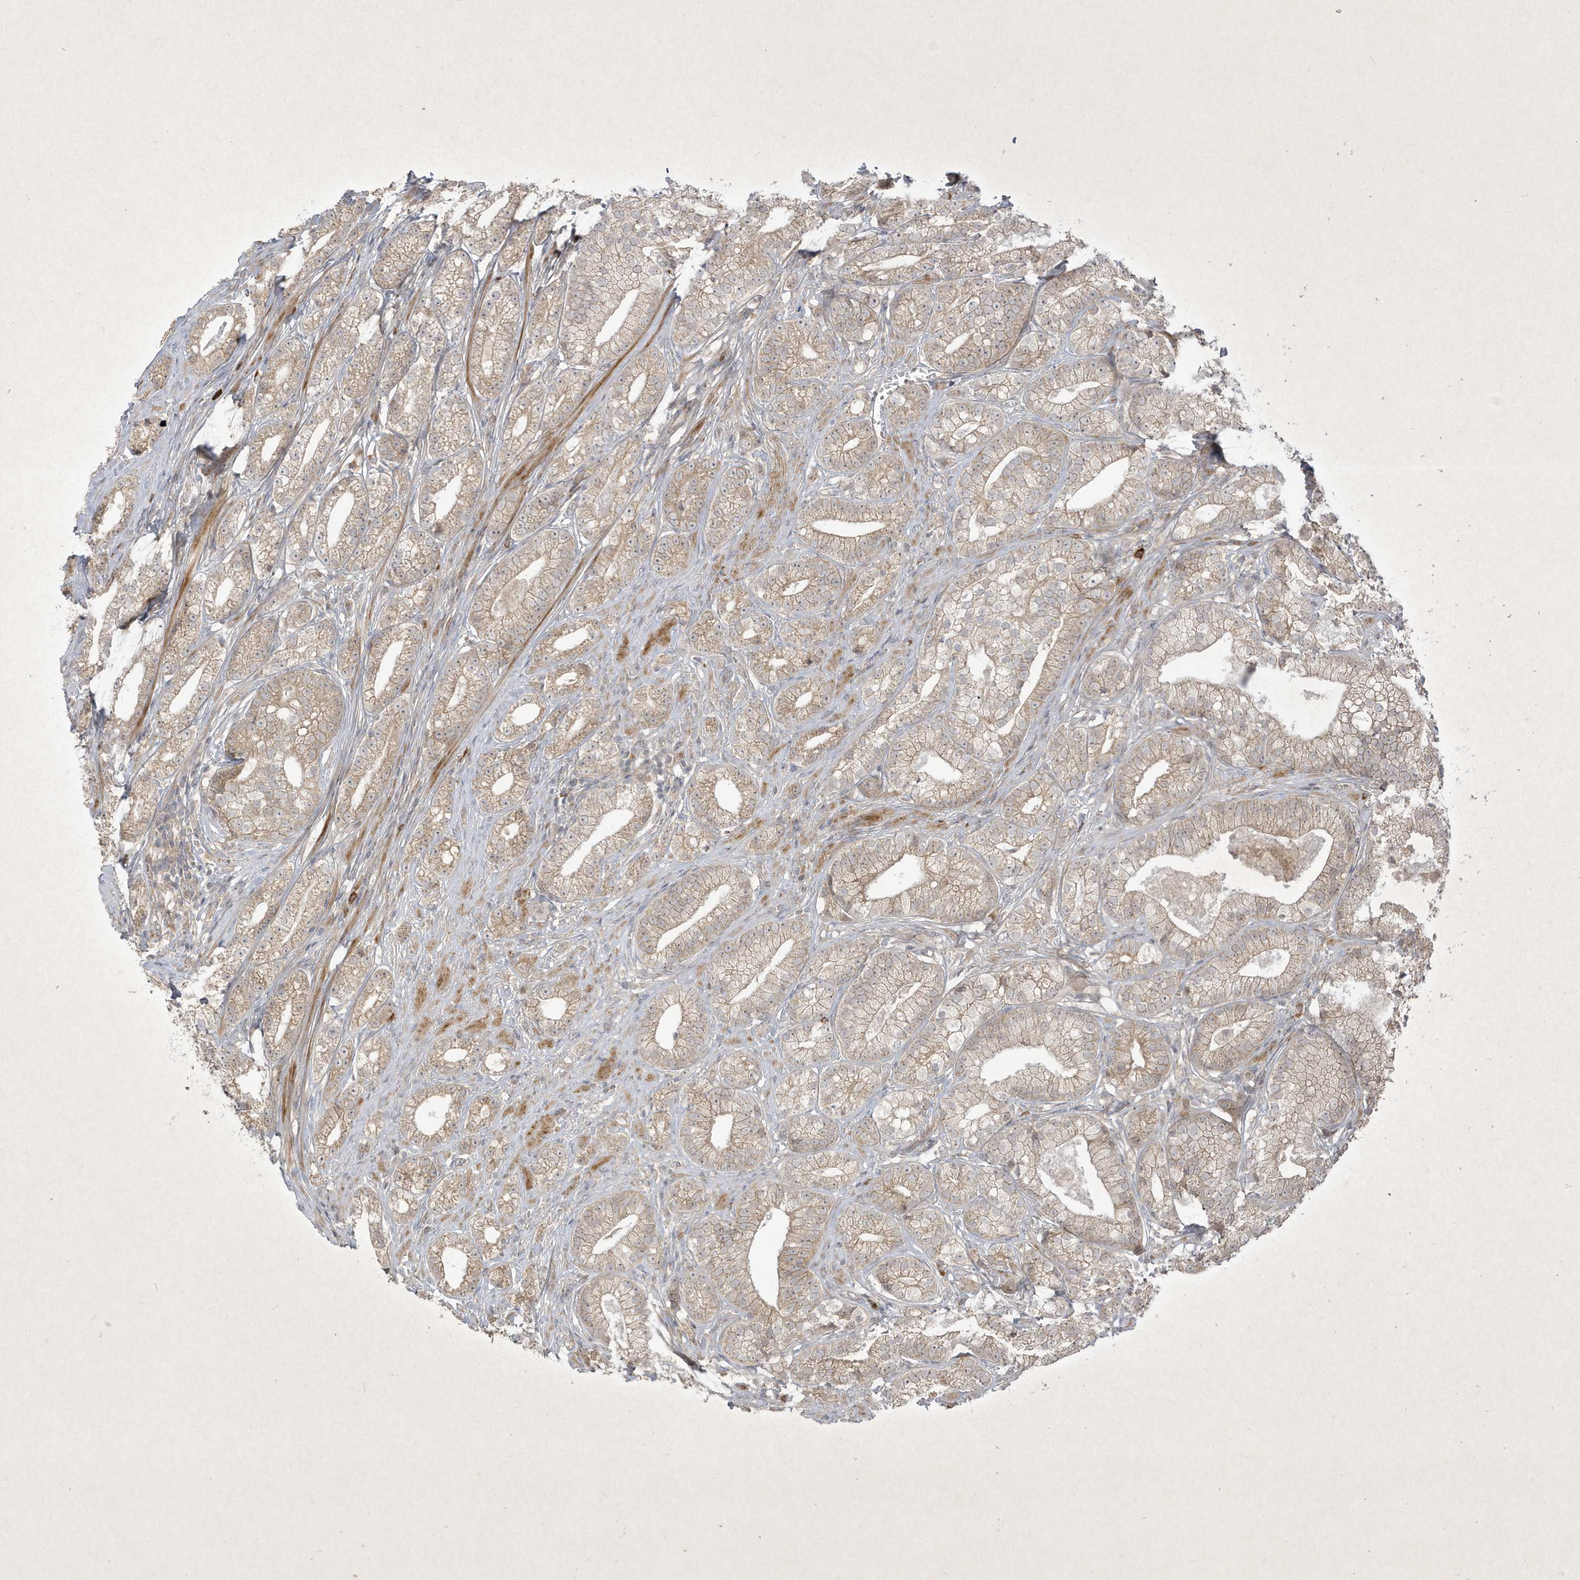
{"staining": {"intensity": "weak", "quantity": "25%-75%", "location": "cytoplasmic/membranous"}, "tissue": "prostate cancer", "cell_type": "Tumor cells", "image_type": "cancer", "snomed": [{"axis": "morphology", "description": "Adenocarcinoma, High grade"}, {"axis": "topography", "description": "Prostate"}], "caption": "The immunohistochemical stain labels weak cytoplasmic/membranous staining in tumor cells of prostate high-grade adenocarcinoma tissue.", "gene": "FAM83C", "patient": {"sex": "male", "age": 69}}